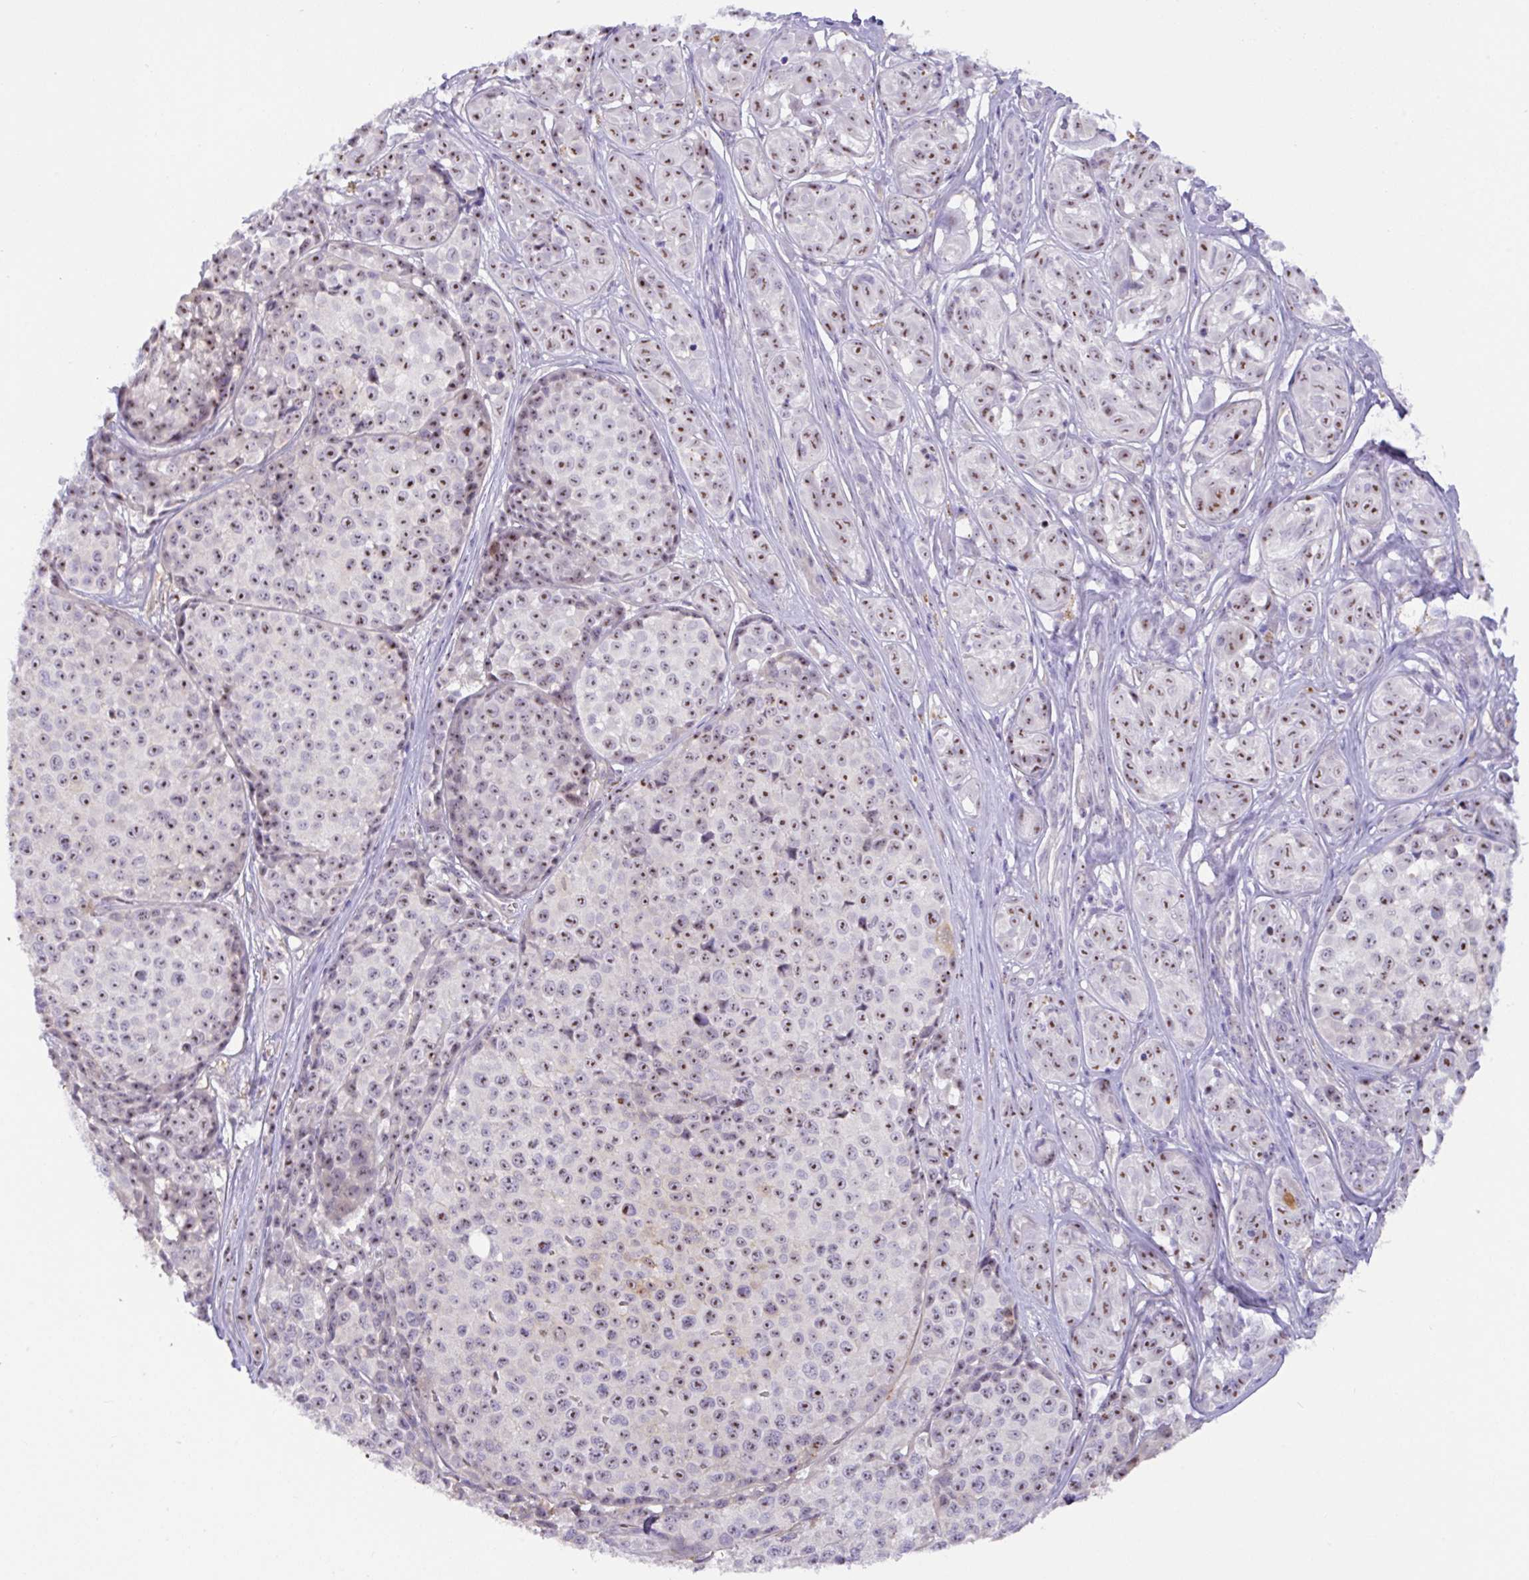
{"staining": {"intensity": "moderate", "quantity": ">75%", "location": "nuclear"}, "tissue": "melanoma", "cell_type": "Tumor cells", "image_type": "cancer", "snomed": [{"axis": "morphology", "description": "Malignant melanoma, NOS"}, {"axis": "topography", "description": "Skin"}], "caption": "The micrograph displays immunohistochemical staining of melanoma. There is moderate nuclear expression is present in approximately >75% of tumor cells.", "gene": "MXRA8", "patient": {"sex": "female", "age": 35}}